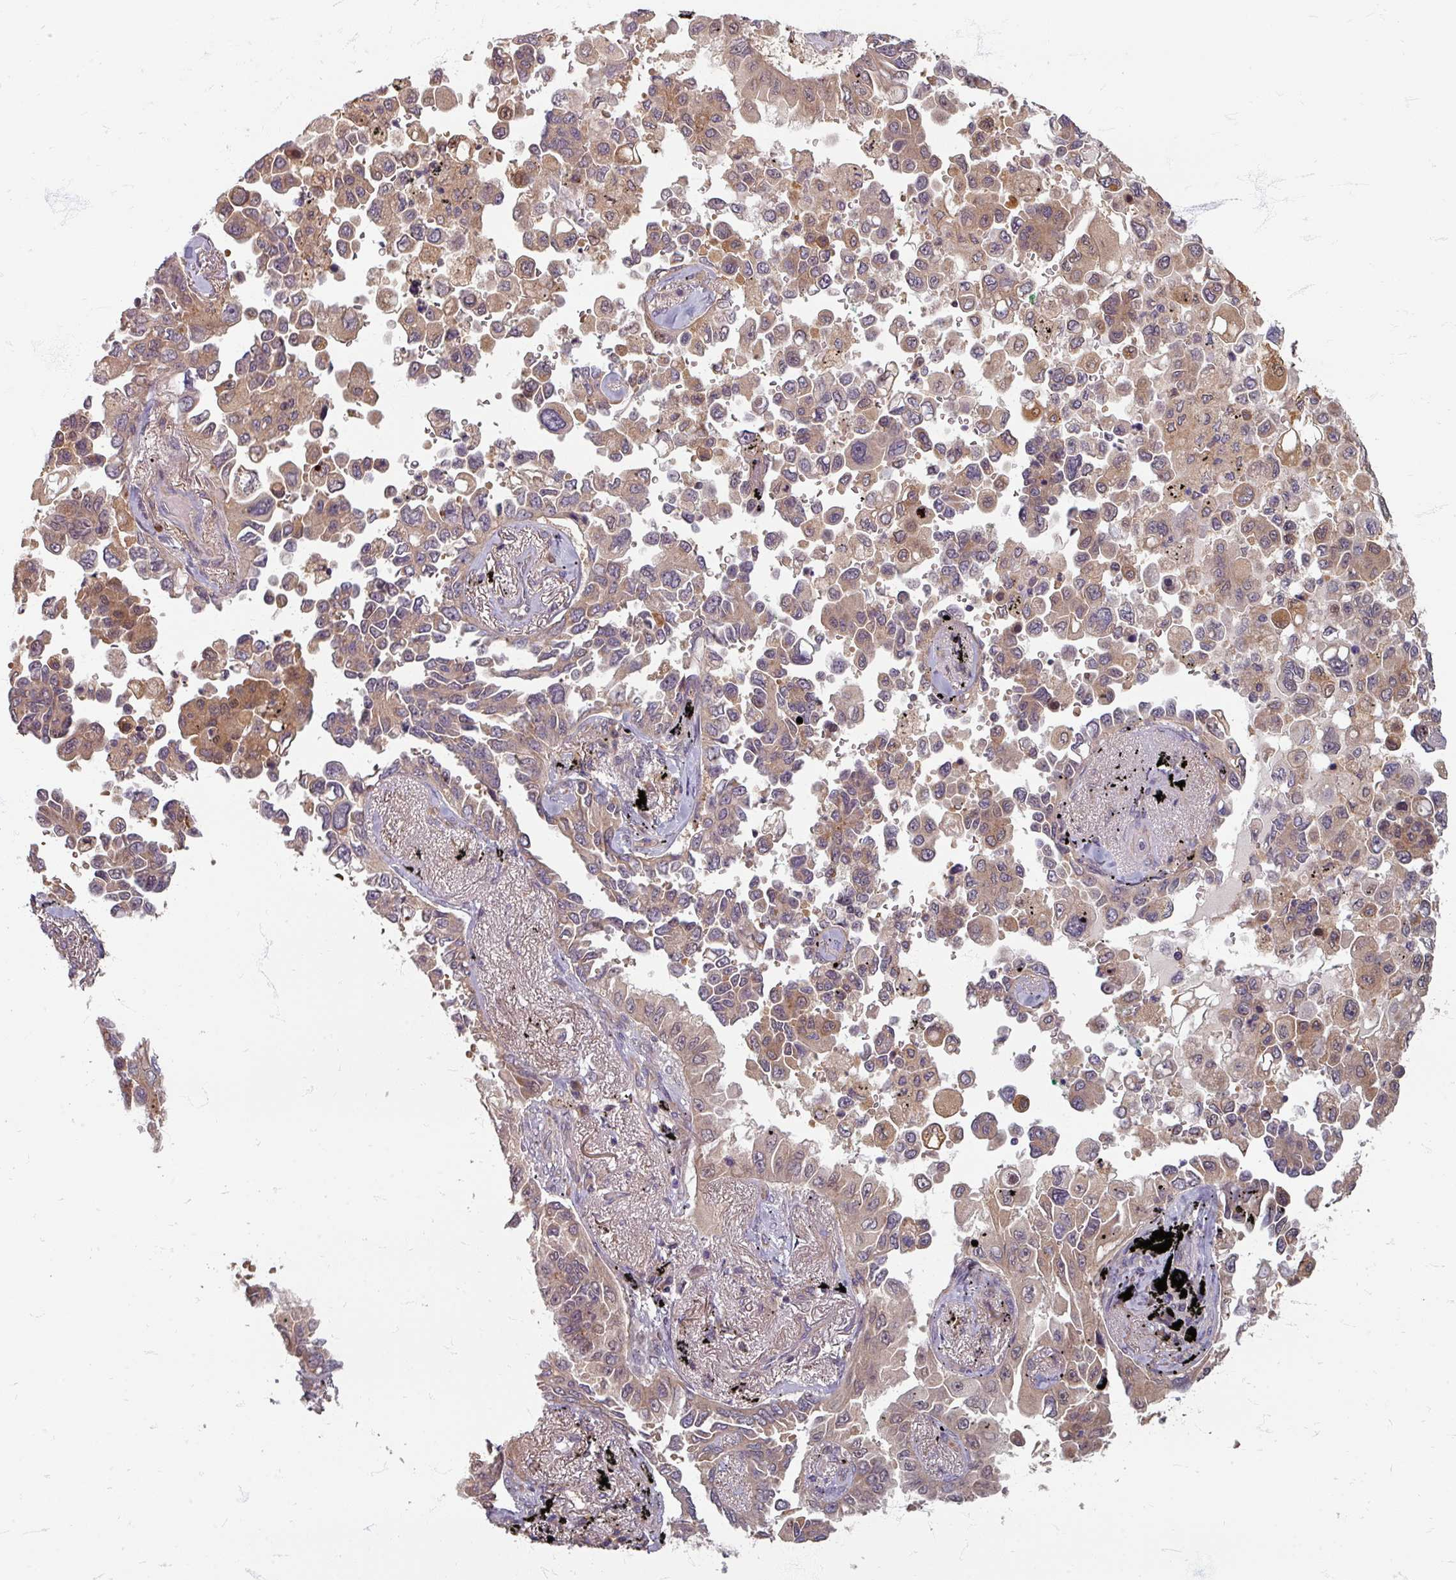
{"staining": {"intensity": "moderate", "quantity": ">75%", "location": "cytoplasmic/membranous"}, "tissue": "lung cancer", "cell_type": "Tumor cells", "image_type": "cancer", "snomed": [{"axis": "morphology", "description": "Adenocarcinoma, NOS"}, {"axis": "topography", "description": "Lung"}], "caption": "Adenocarcinoma (lung) was stained to show a protein in brown. There is medium levels of moderate cytoplasmic/membranous expression in approximately >75% of tumor cells.", "gene": "STAM", "patient": {"sex": "female", "age": 67}}